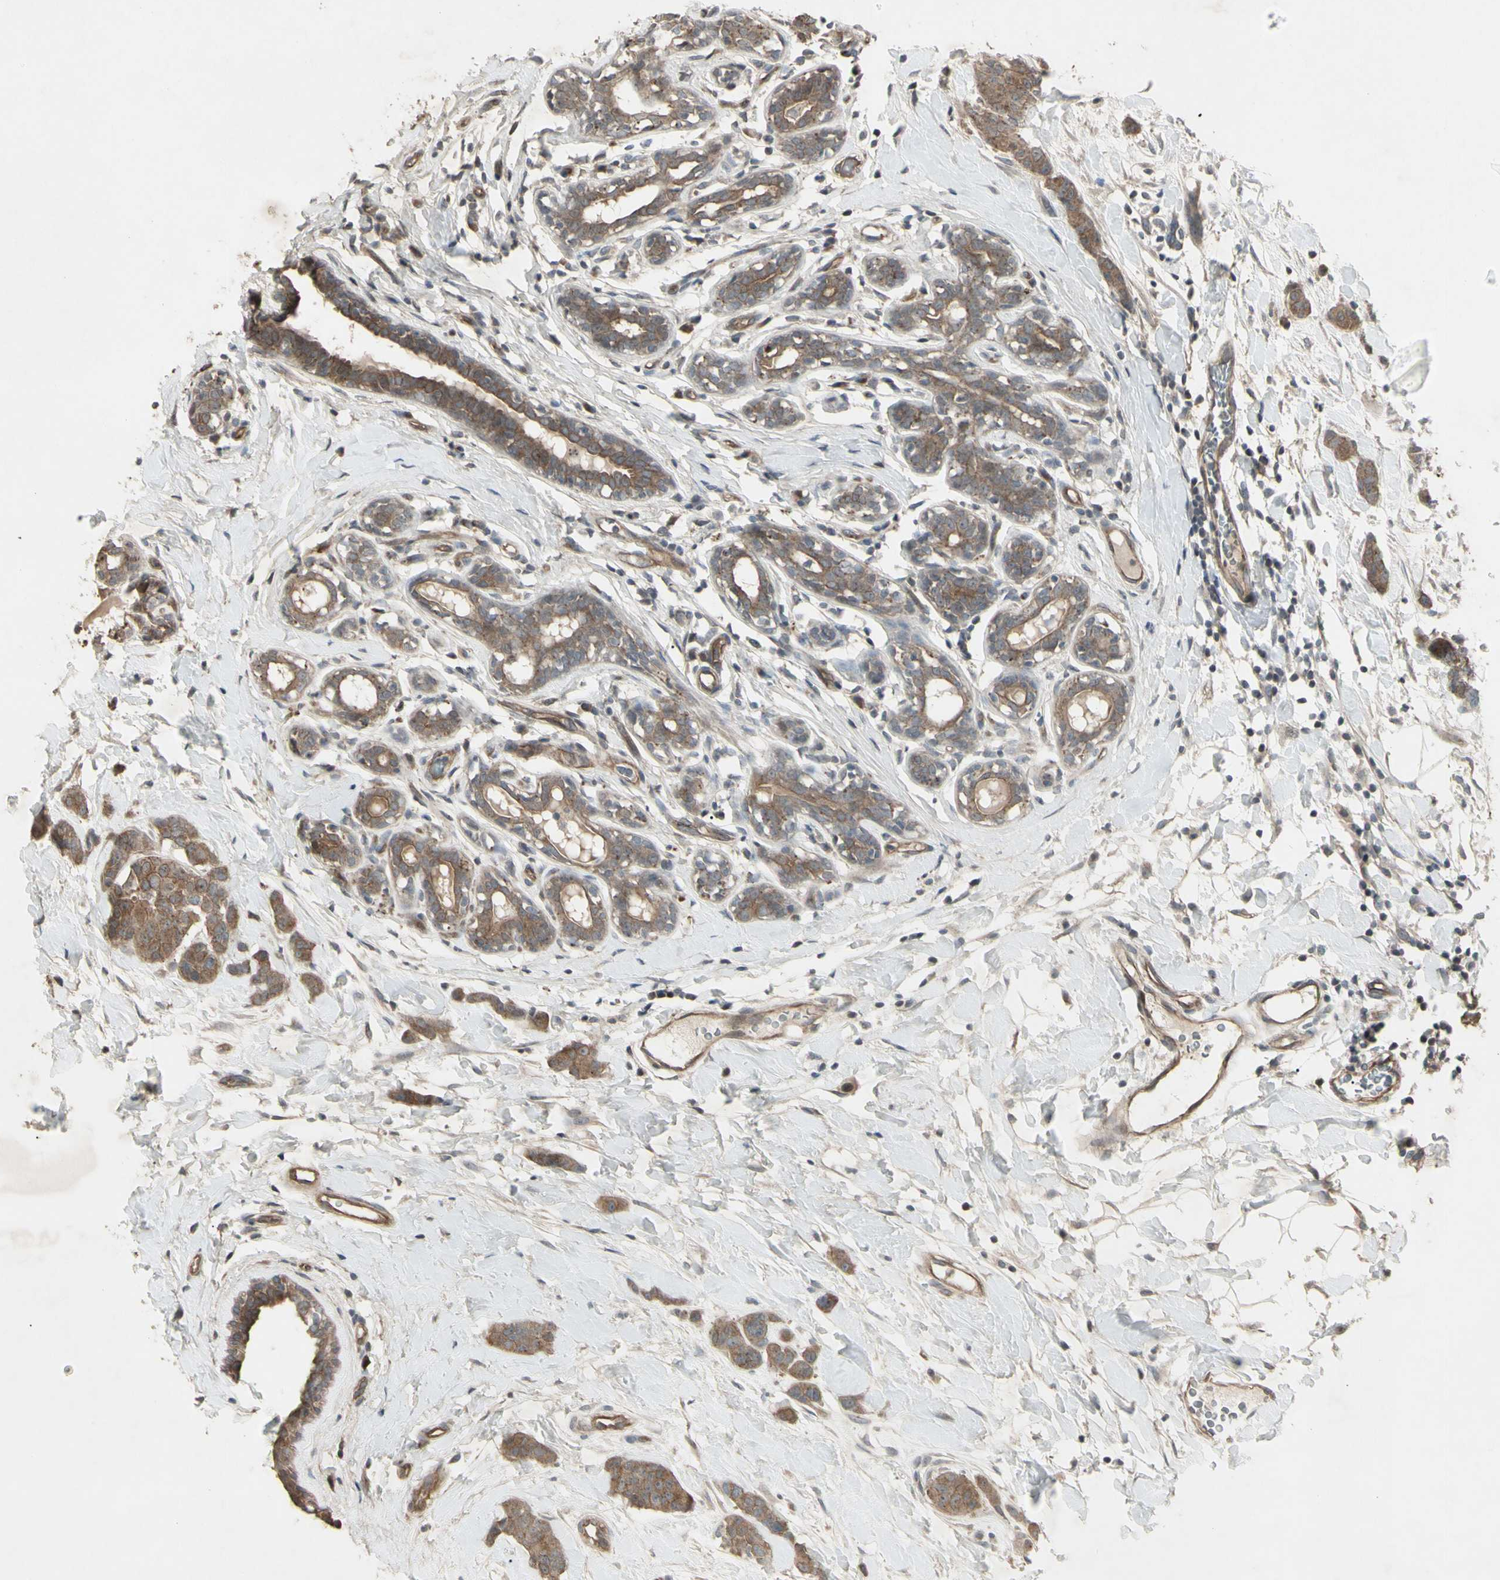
{"staining": {"intensity": "moderate", "quantity": ">75%", "location": "cytoplasmic/membranous"}, "tissue": "breast cancer", "cell_type": "Tumor cells", "image_type": "cancer", "snomed": [{"axis": "morphology", "description": "Normal tissue, NOS"}, {"axis": "morphology", "description": "Duct carcinoma"}, {"axis": "topography", "description": "Breast"}], "caption": "Invasive ductal carcinoma (breast) stained with a brown dye displays moderate cytoplasmic/membranous positive positivity in about >75% of tumor cells.", "gene": "JAG1", "patient": {"sex": "female", "age": 40}}